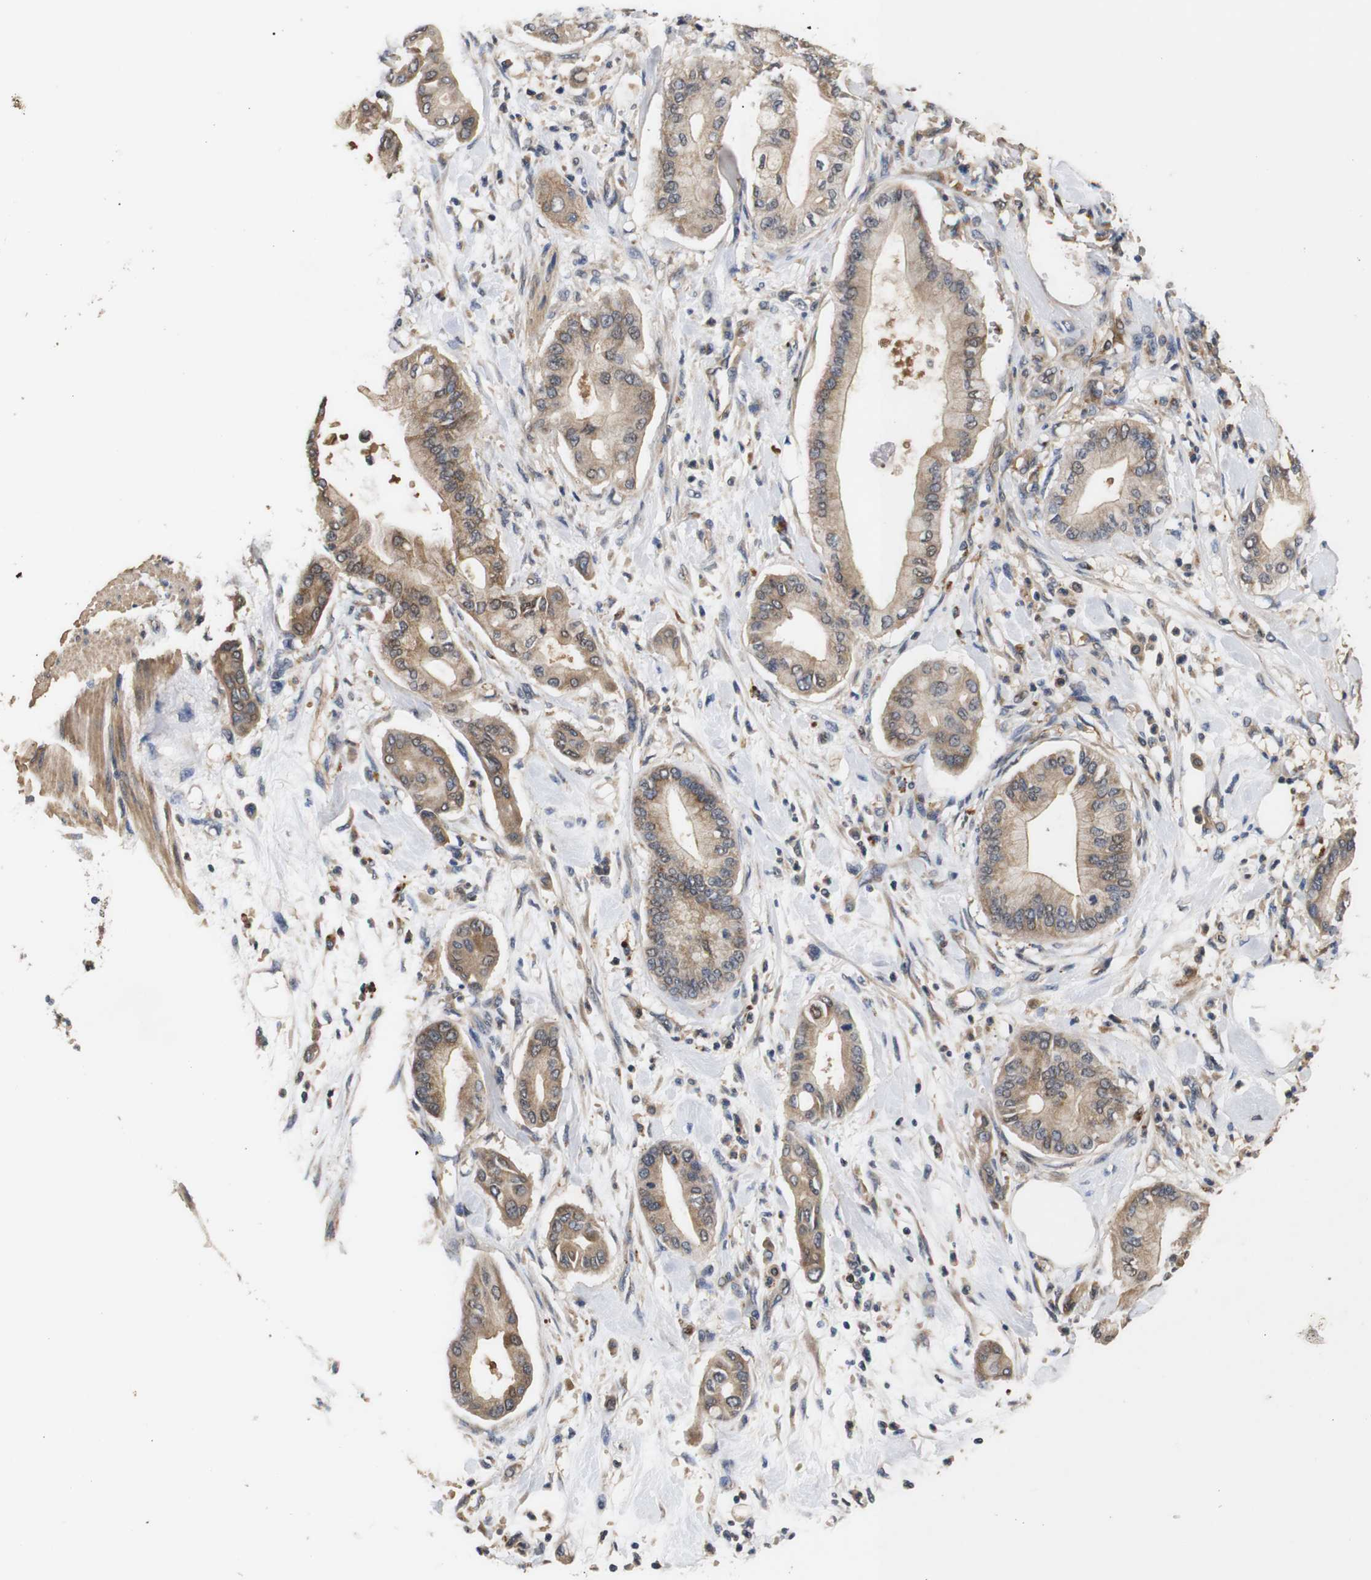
{"staining": {"intensity": "moderate", "quantity": ">75%", "location": "cytoplasmic/membranous"}, "tissue": "pancreatic cancer", "cell_type": "Tumor cells", "image_type": "cancer", "snomed": [{"axis": "morphology", "description": "Adenocarcinoma, NOS"}, {"axis": "morphology", "description": "Adenocarcinoma, metastatic, NOS"}, {"axis": "topography", "description": "Lymph node"}, {"axis": "topography", "description": "Pancreas"}, {"axis": "topography", "description": "Duodenum"}], "caption": "This micrograph reveals IHC staining of pancreatic cancer, with medium moderate cytoplasmic/membranous positivity in approximately >75% of tumor cells.", "gene": "DDR1", "patient": {"sex": "female", "age": 64}}